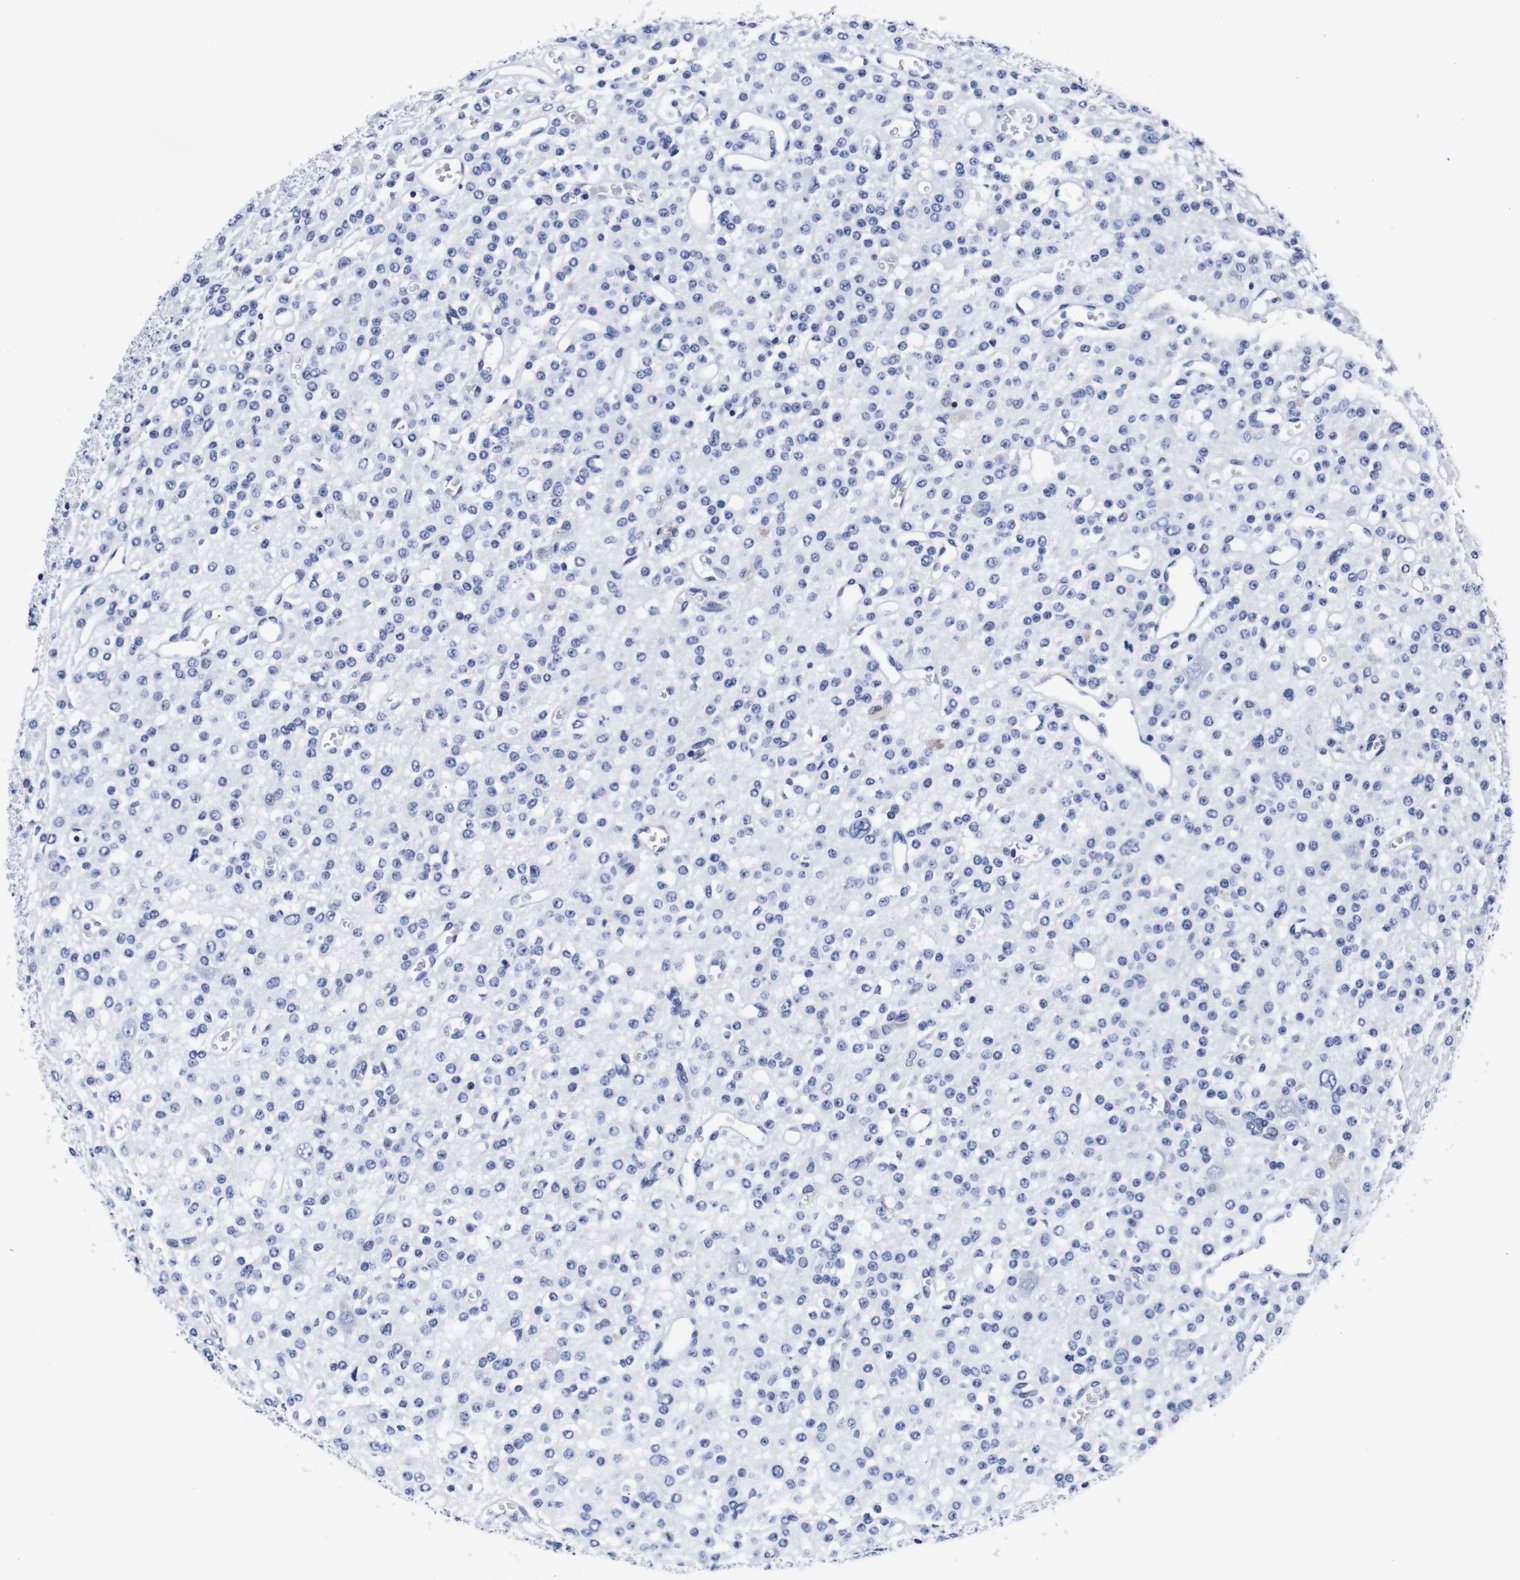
{"staining": {"intensity": "negative", "quantity": "none", "location": "none"}, "tissue": "glioma", "cell_type": "Tumor cells", "image_type": "cancer", "snomed": [{"axis": "morphology", "description": "Glioma, malignant, Low grade"}, {"axis": "topography", "description": "Brain"}], "caption": "The micrograph exhibits no significant staining in tumor cells of low-grade glioma (malignant).", "gene": "CLEC4G", "patient": {"sex": "male", "age": 38}}